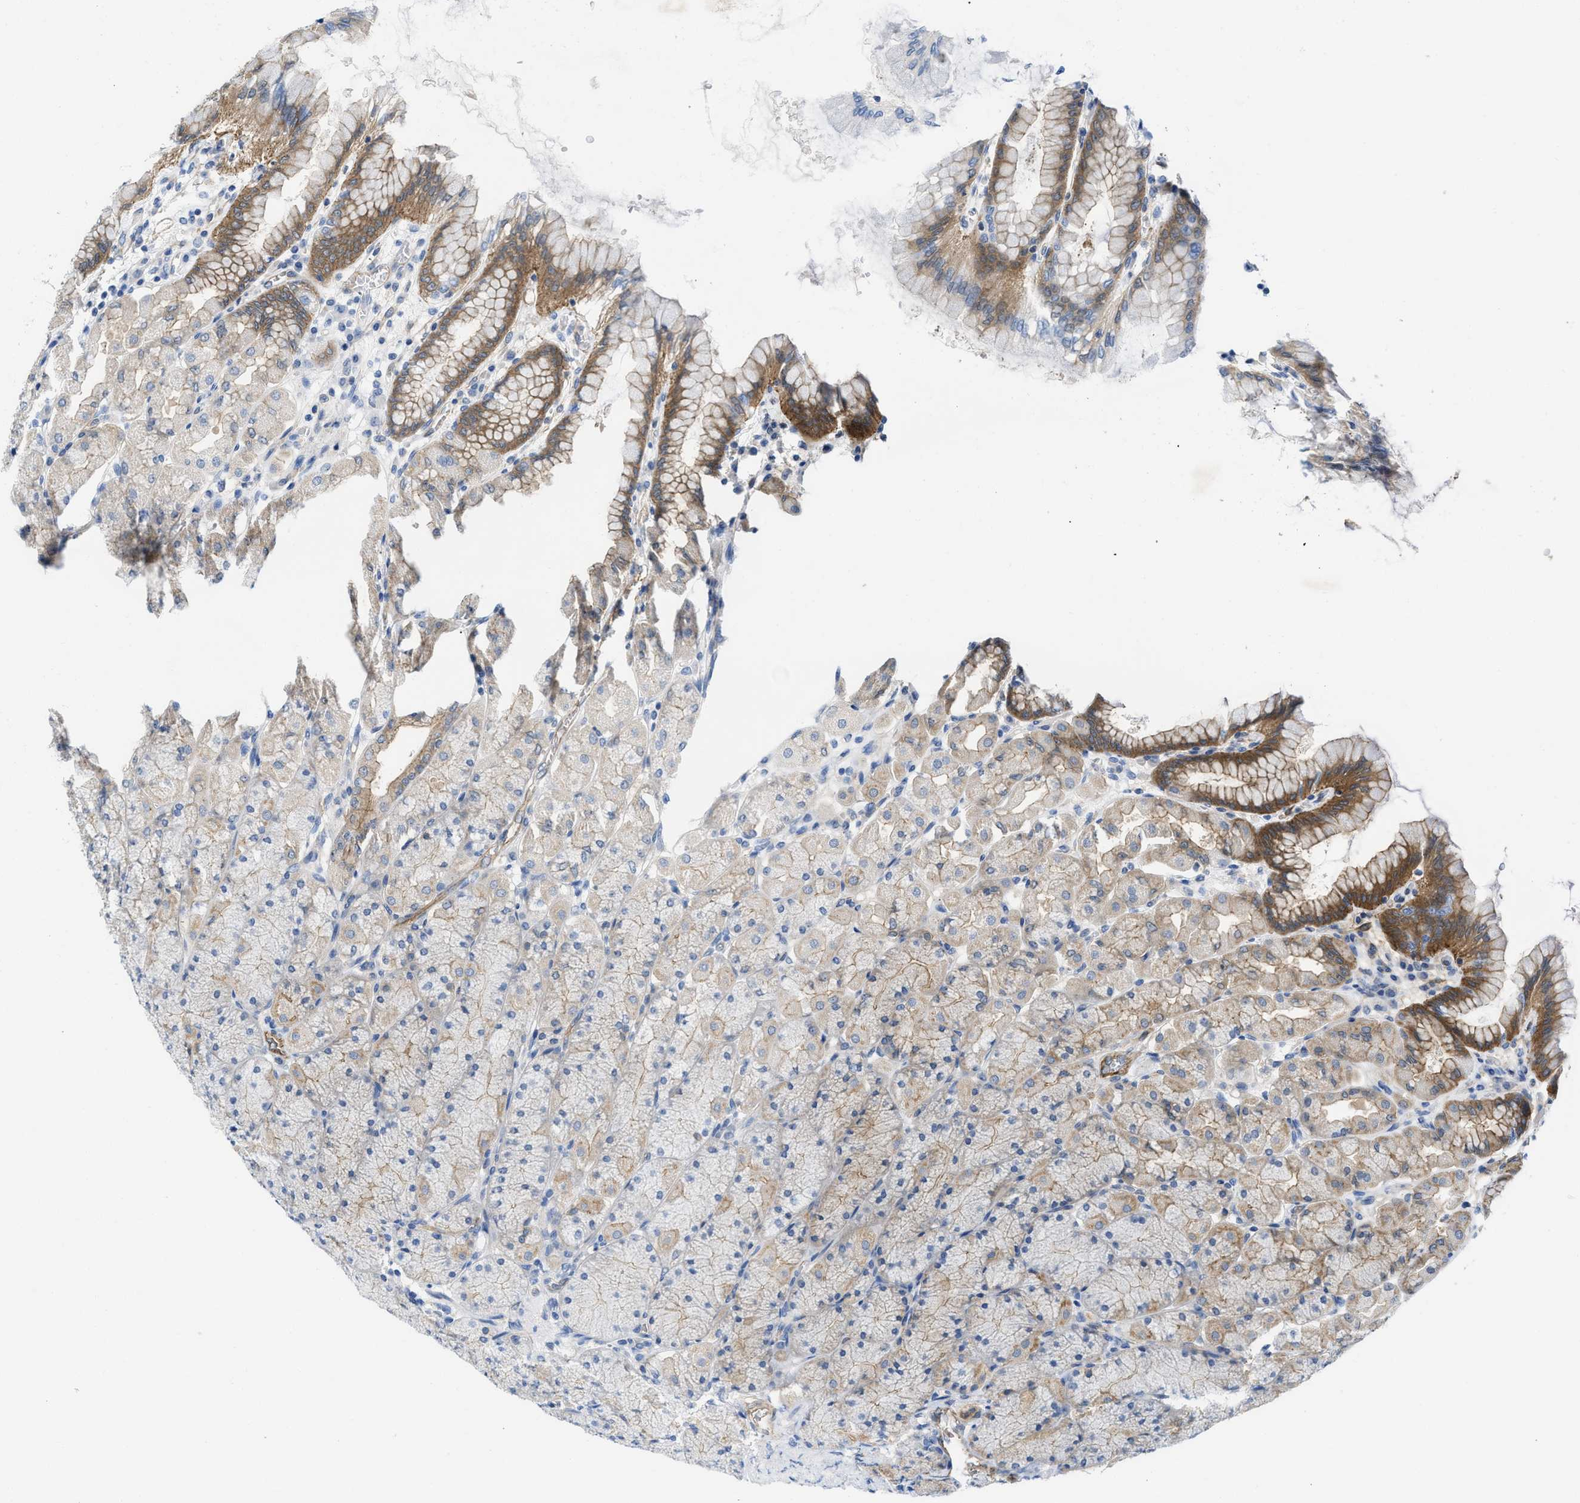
{"staining": {"intensity": "moderate", "quantity": "25%-75%", "location": "cytoplasmic/membranous"}, "tissue": "stomach", "cell_type": "Glandular cells", "image_type": "normal", "snomed": [{"axis": "morphology", "description": "Normal tissue, NOS"}, {"axis": "topography", "description": "Stomach, upper"}], "caption": "Moderate cytoplasmic/membranous protein positivity is present in approximately 25%-75% of glandular cells in stomach. Immunohistochemistry stains the protein of interest in brown and the nuclei are stained blue.", "gene": "PDLIM5", "patient": {"sex": "female", "age": 56}}